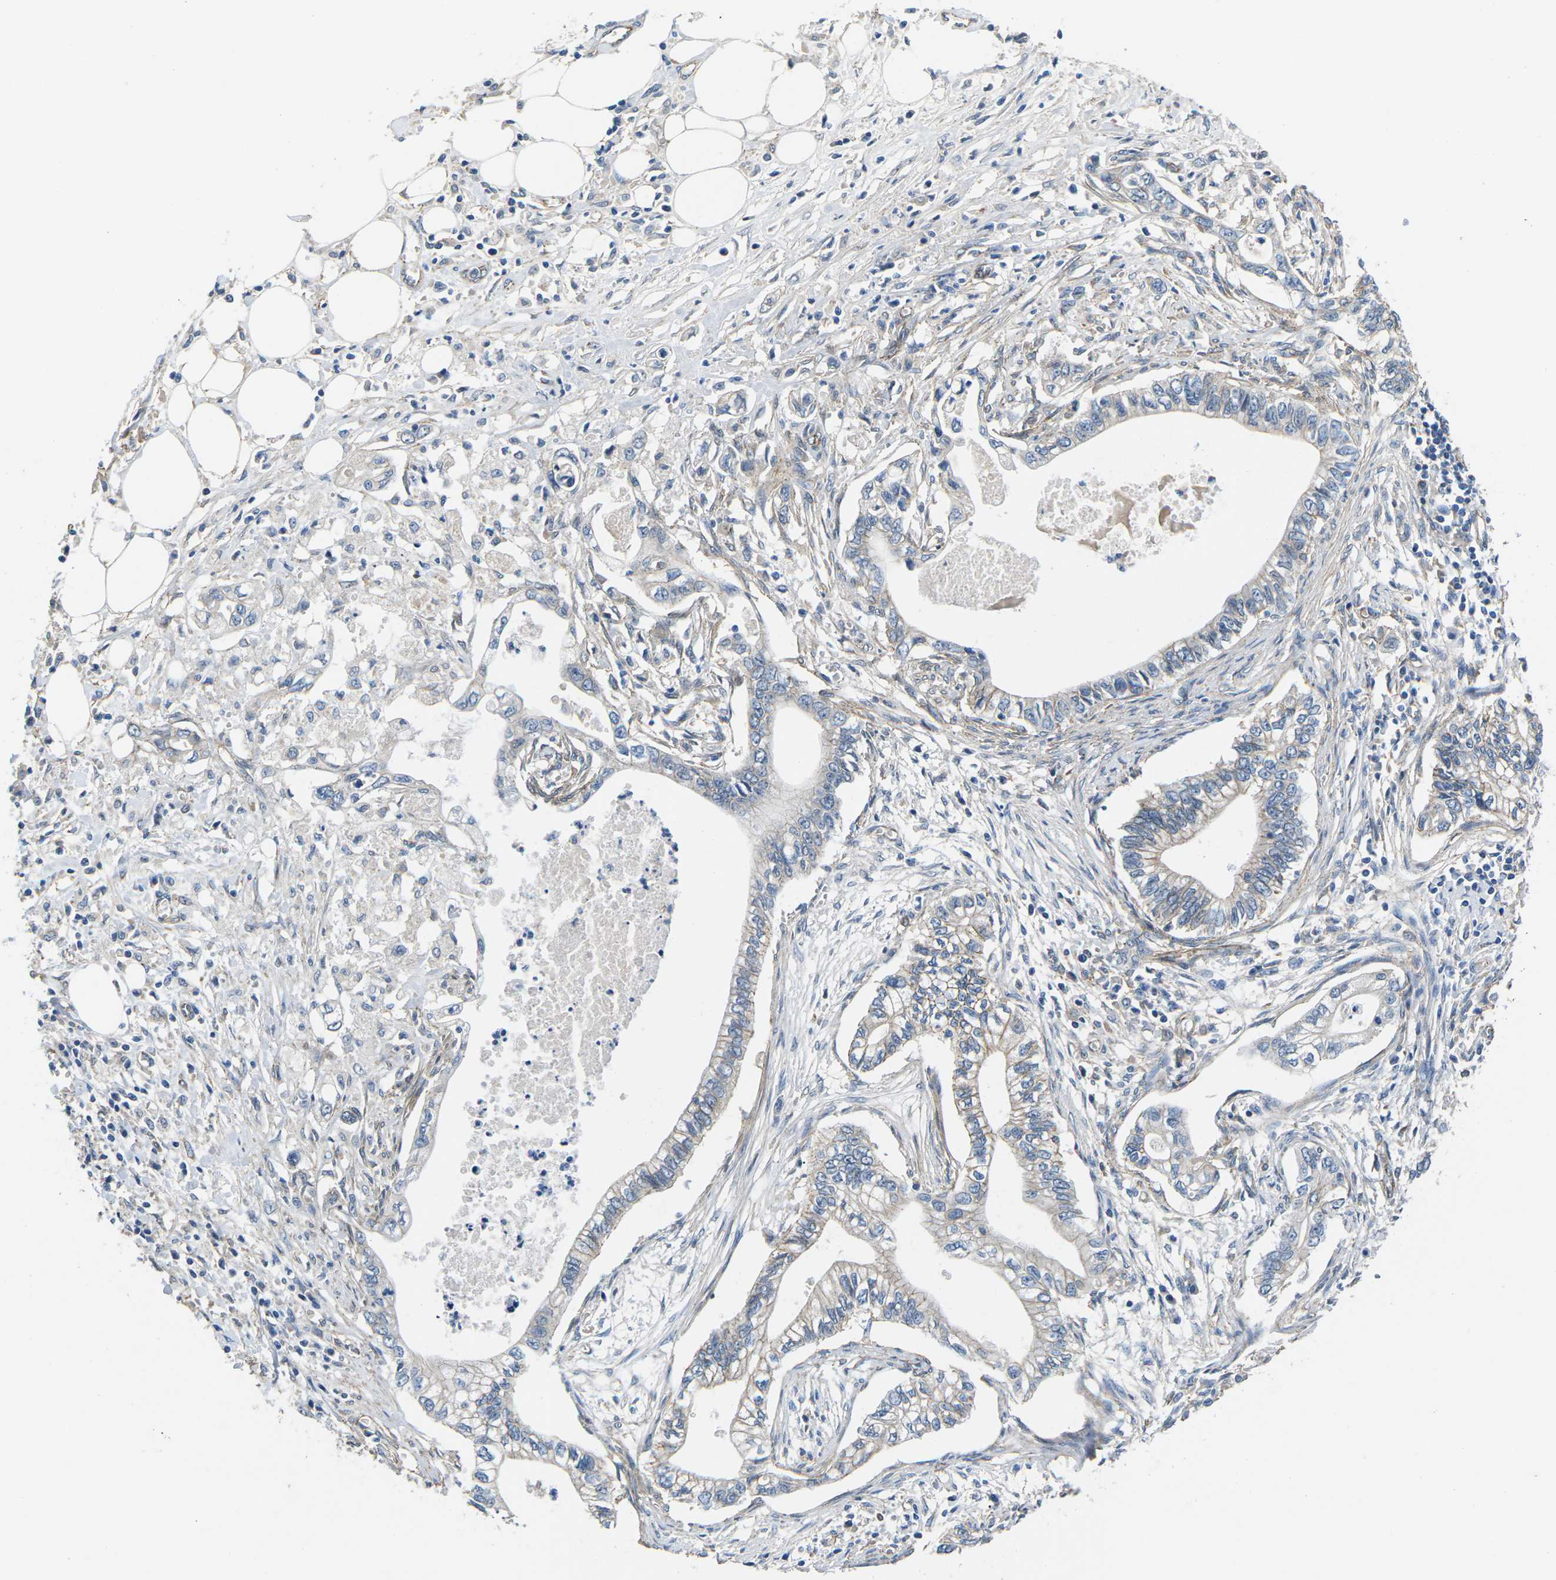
{"staining": {"intensity": "weak", "quantity": "25%-75%", "location": "cytoplasmic/membranous"}, "tissue": "pancreatic cancer", "cell_type": "Tumor cells", "image_type": "cancer", "snomed": [{"axis": "morphology", "description": "Adenocarcinoma, NOS"}, {"axis": "topography", "description": "Pancreas"}], "caption": "Immunohistochemistry (IHC) of pancreatic cancer displays low levels of weak cytoplasmic/membranous staining in approximately 25%-75% of tumor cells.", "gene": "CTNND1", "patient": {"sex": "male", "age": 56}}